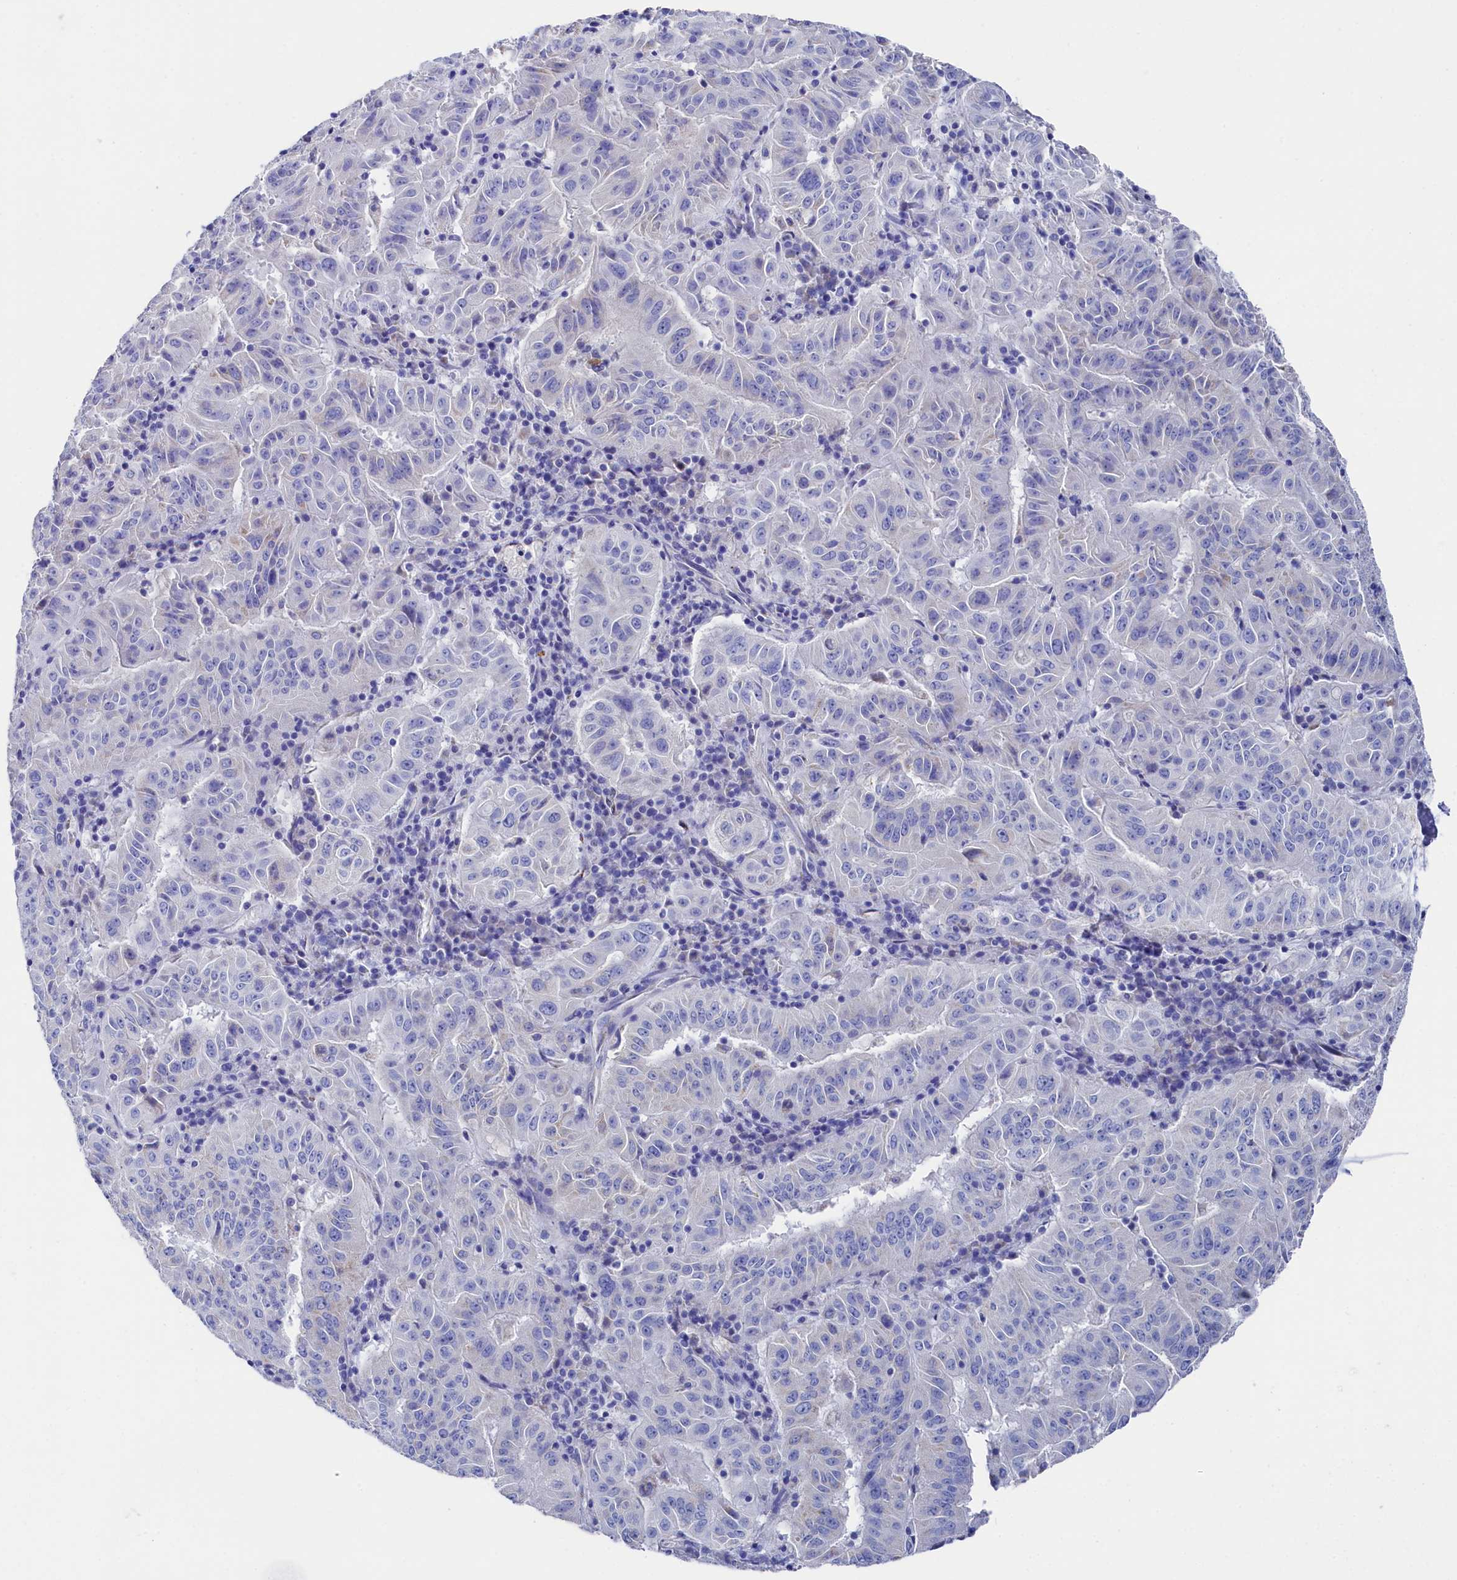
{"staining": {"intensity": "negative", "quantity": "none", "location": "none"}, "tissue": "pancreatic cancer", "cell_type": "Tumor cells", "image_type": "cancer", "snomed": [{"axis": "morphology", "description": "Adenocarcinoma, NOS"}, {"axis": "topography", "description": "Pancreas"}], "caption": "DAB (3,3'-diaminobenzidine) immunohistochemical staining of pancreatic cancer exhibits no significant staining in tumor cells.", "gene": "MMAB", "patient": {"sex": "male", "age": 63}}